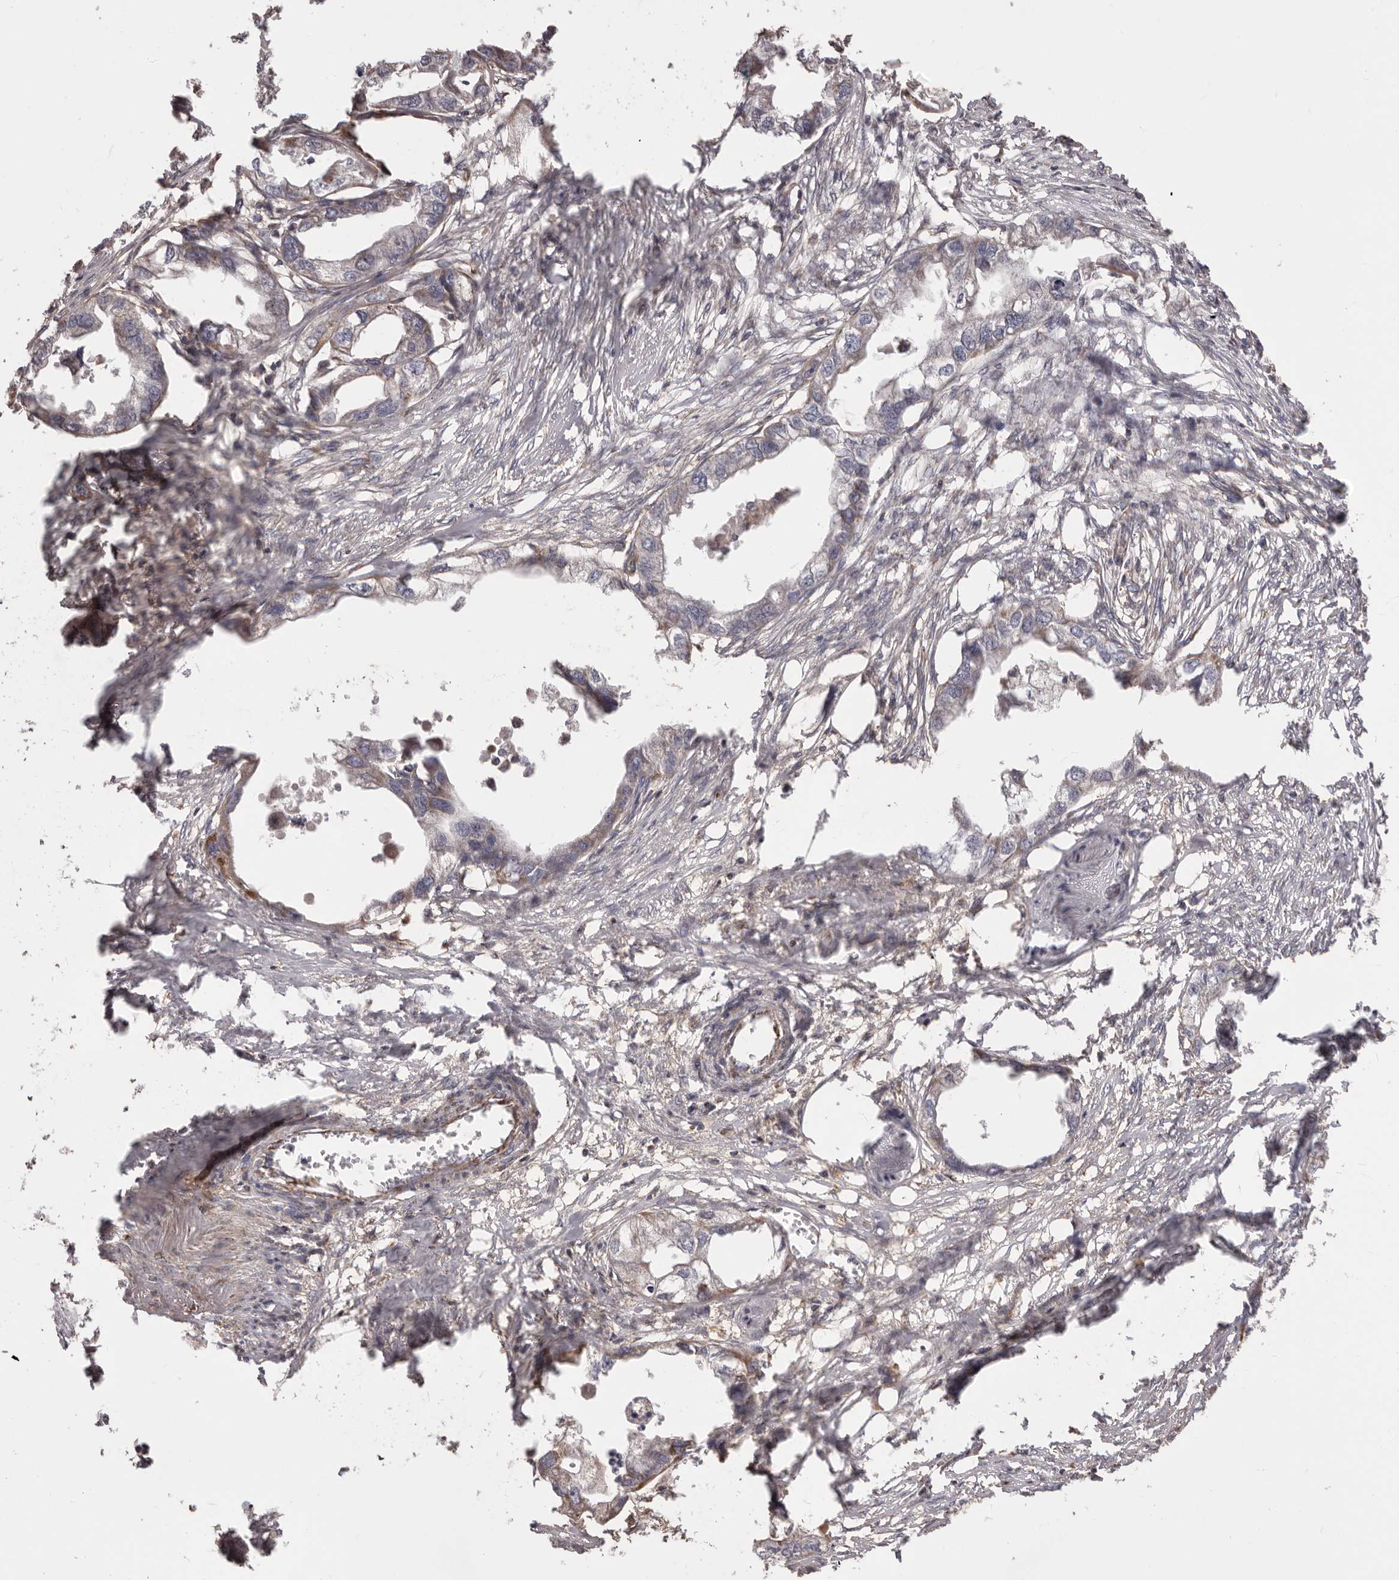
{"staining": {"intensity": "negative", "quantity": "none", "location": "none"}, "tissue": "endometrial cancer", "cell_type": "Tumor cells", "image_type": "cancer", "snomed": [{"axis": "morphology", "description": "Adenocarcinoma, NOS"}, {"axis": "morphology", "description": "Adenocarcinoma, metastatic, NOS"}, {"axis": "topography", "description": "Adipose tissue"}, {"axis": "topography", "description": "Endometrium"}], "caption": "An IHC image of adenocarcinoma (endometrial) is shown. There is no staining in tumor cells of adenocarcinoma (endometrial).", "gene": "CHRM2", "patient": {"sex": "female", "age": 67}}